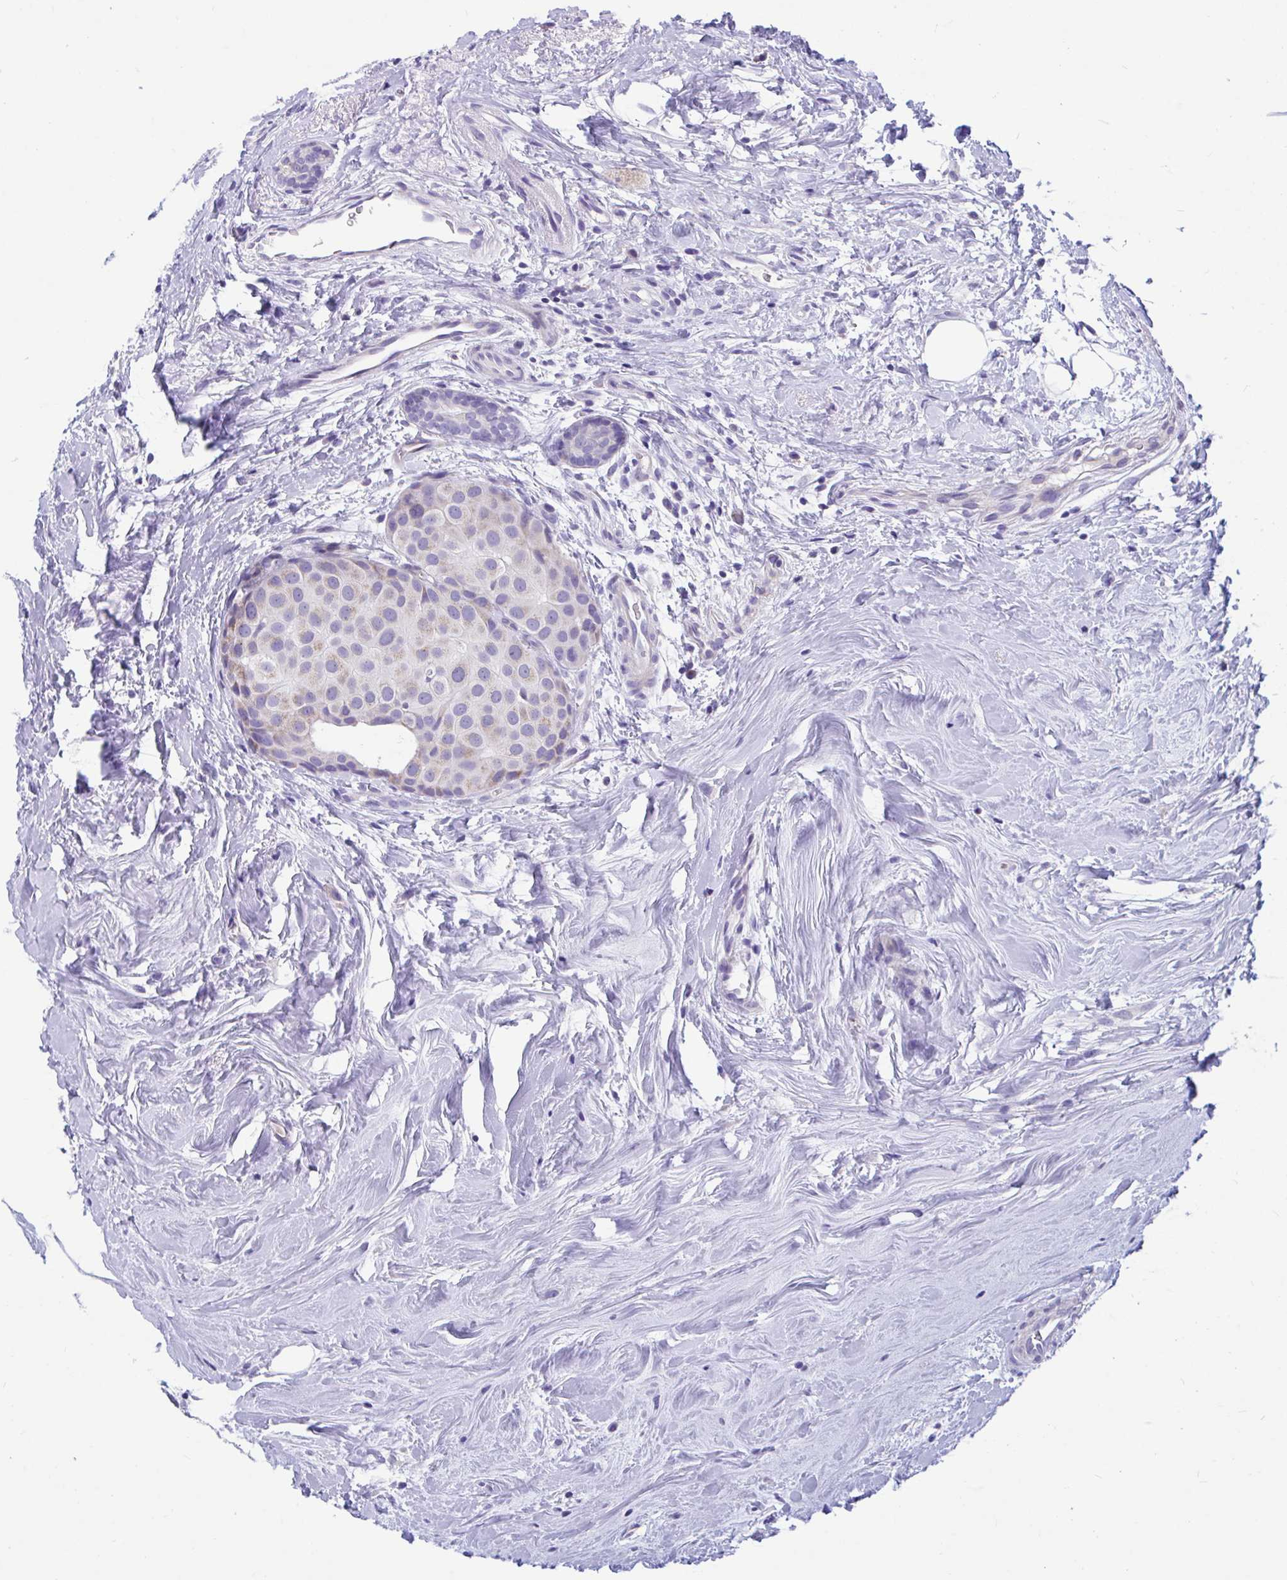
{"staining": {"intensity": "weak", "quantity": "<25%", "location": "cytoplasmic/membranous"}, "tissue": "breast cancer", "cell_type": "Tumor cells", "image_type": "cancer", "snomed": [{"axis": "morphology", "description": "Duct carcinoma"}, {"axis": "topography", "description": "Breast"}], "caption": "Breast infiltrating ductal carcinoma stained for a protein using immunohistochemistry displays no staining tumor cells.", "gene": "OR13A1", "patient": {"sex": "female", "age": 70}}